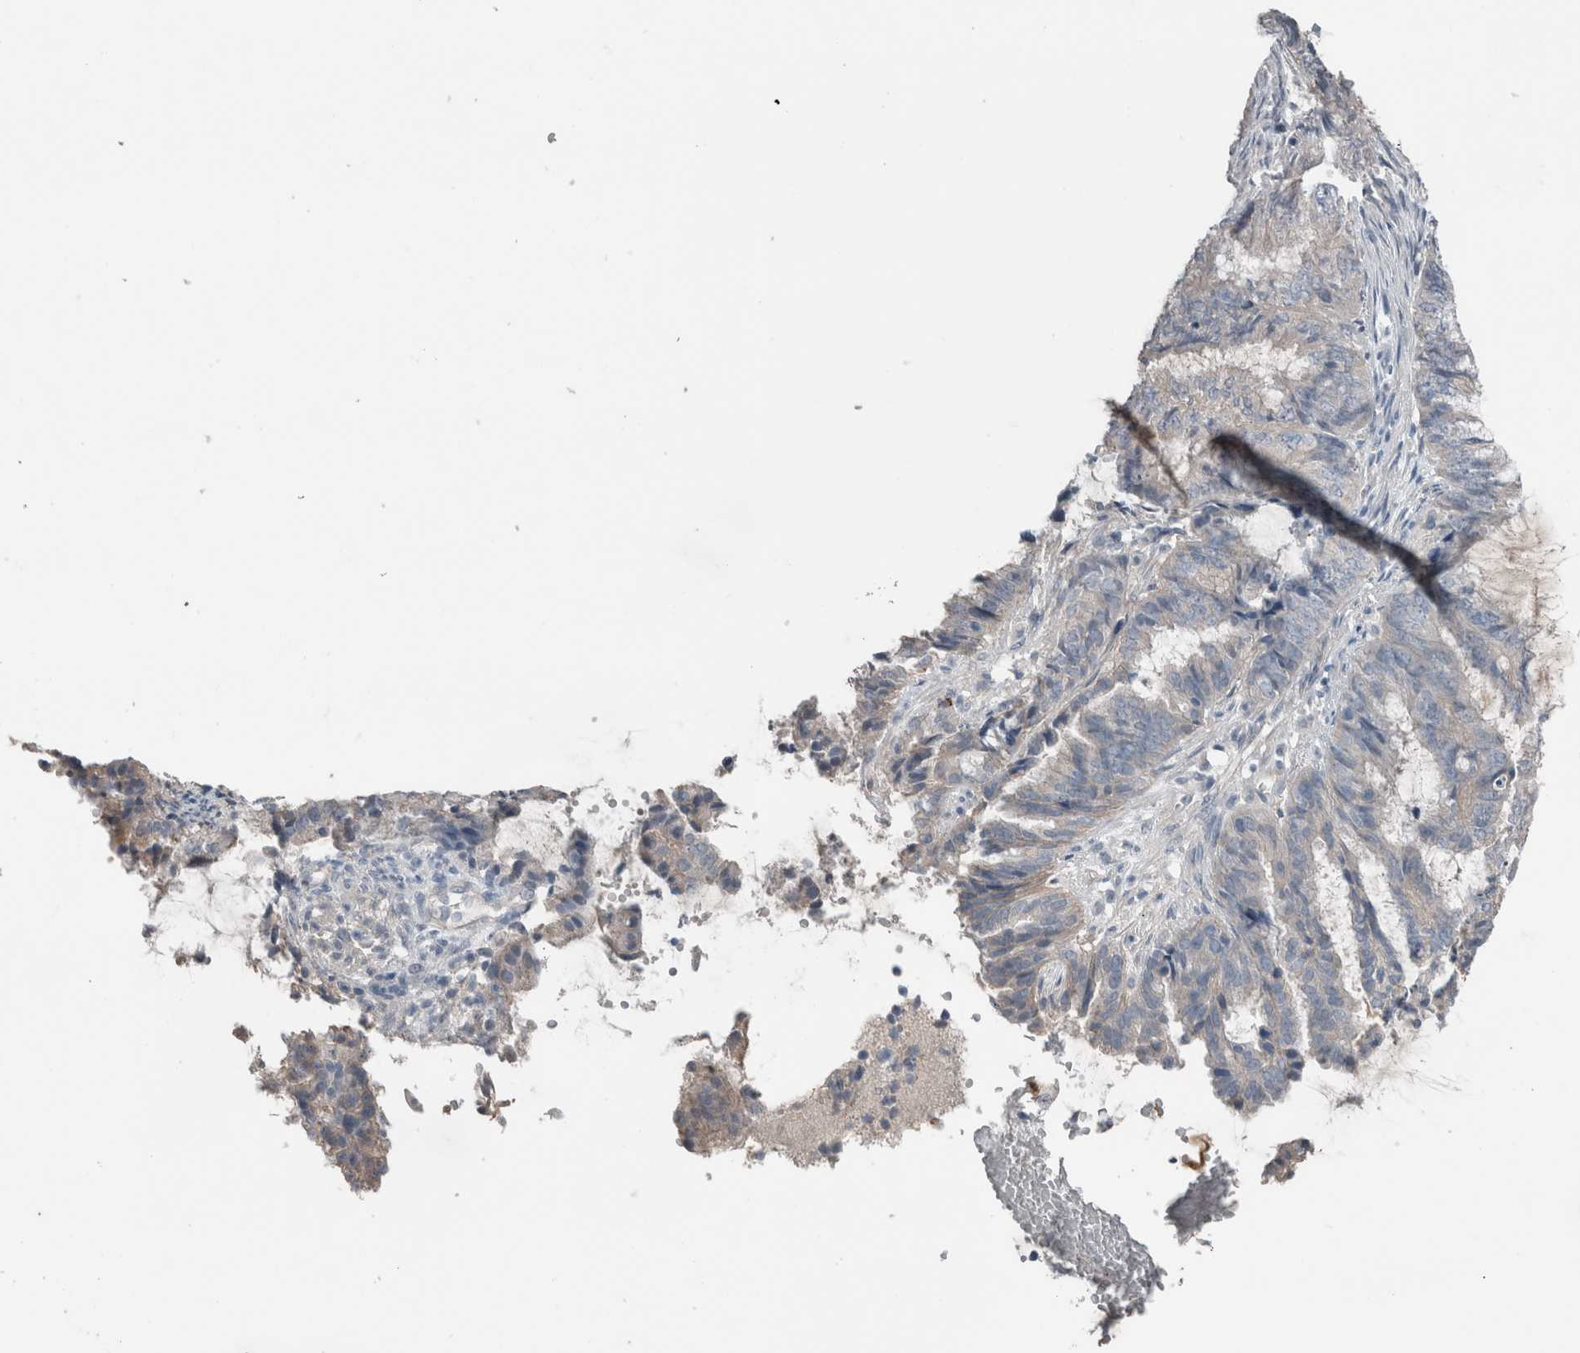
{"staining": {"intensity": "negative", "quantity": "none", "location": "none"}, "tissue": "endometrial cancer", "cell_type": "Tumor cells", "image_type": "cancer", "snomed": [{"axis": "morphology", "description": "Adenocarcinoma, NOS"}, {"axis": "topography", "description": "Endometrium"}], "caption": "Tumor cells are negative for brown protein staining in adenocarcinoma (endometrial).", "gene": "CRNN", "patient": {"sex": "female", "age": 49}}